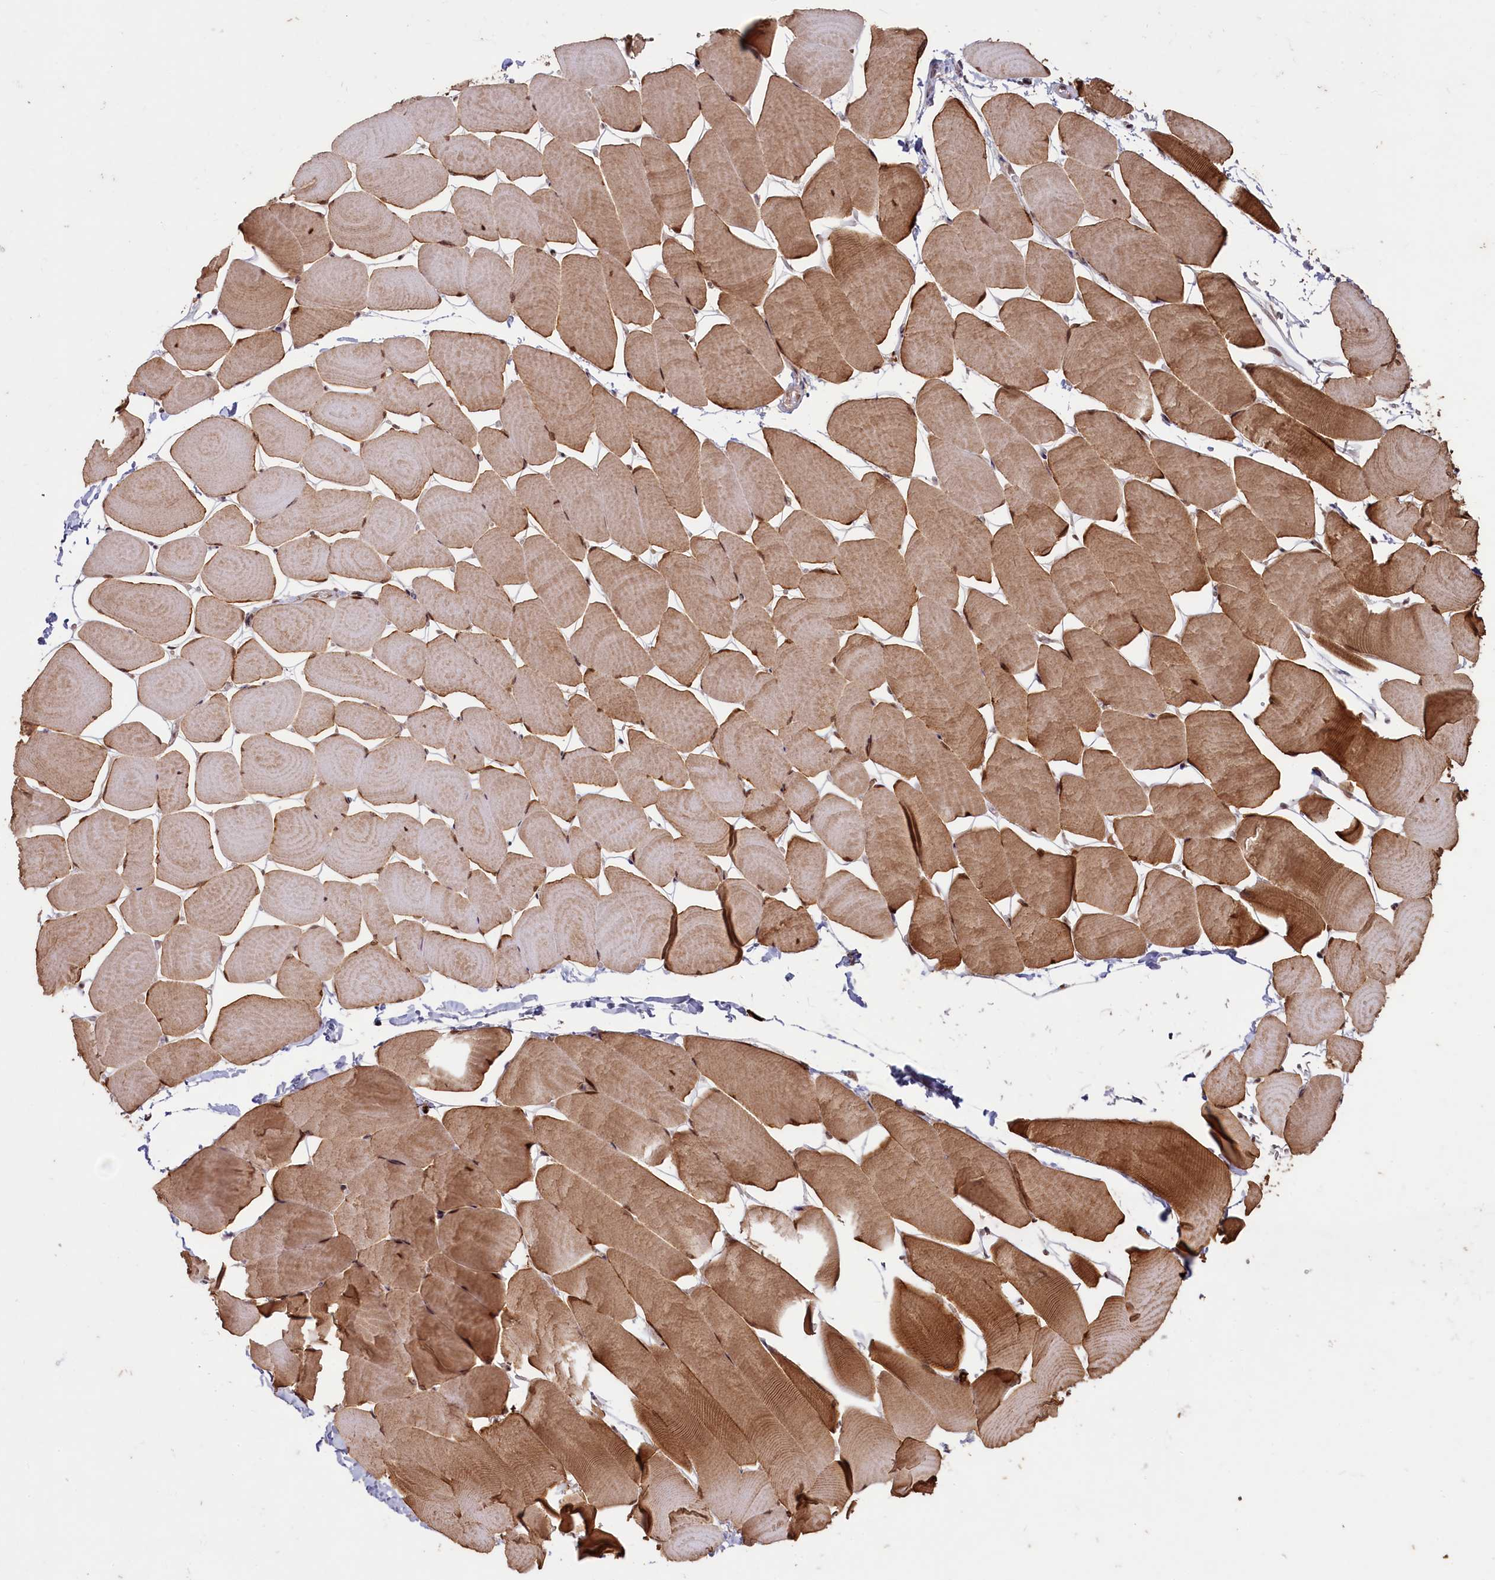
{"staining": {"intensity": "moderate", "quantity": ">75%", "location": "cytoplasmic/membranous,nuclear"}, "tissue": "skeletal muscle", "cell_type": "Myocytes", "image_type": "normal", "snomed": [{"axis": "morphology", "description": "Normal tissue, NOS"}, {"axis": "topography", "description": "Skeletal muscle"}], "caption": "An IHC photomicrograph of unremarkable tissue is shown. Protein staining in brown labels moderate cytoplasmic/membranous,nuclear positivity in skeletal muscle within myocytes. The staining was performed using DAB to visualize the protein expression in brown, while the nuclei were stained in blue with hematoxylin (Magnification: 20x).", "gene": "NAE1", "patient": {"sex": "male", "age": 25}}